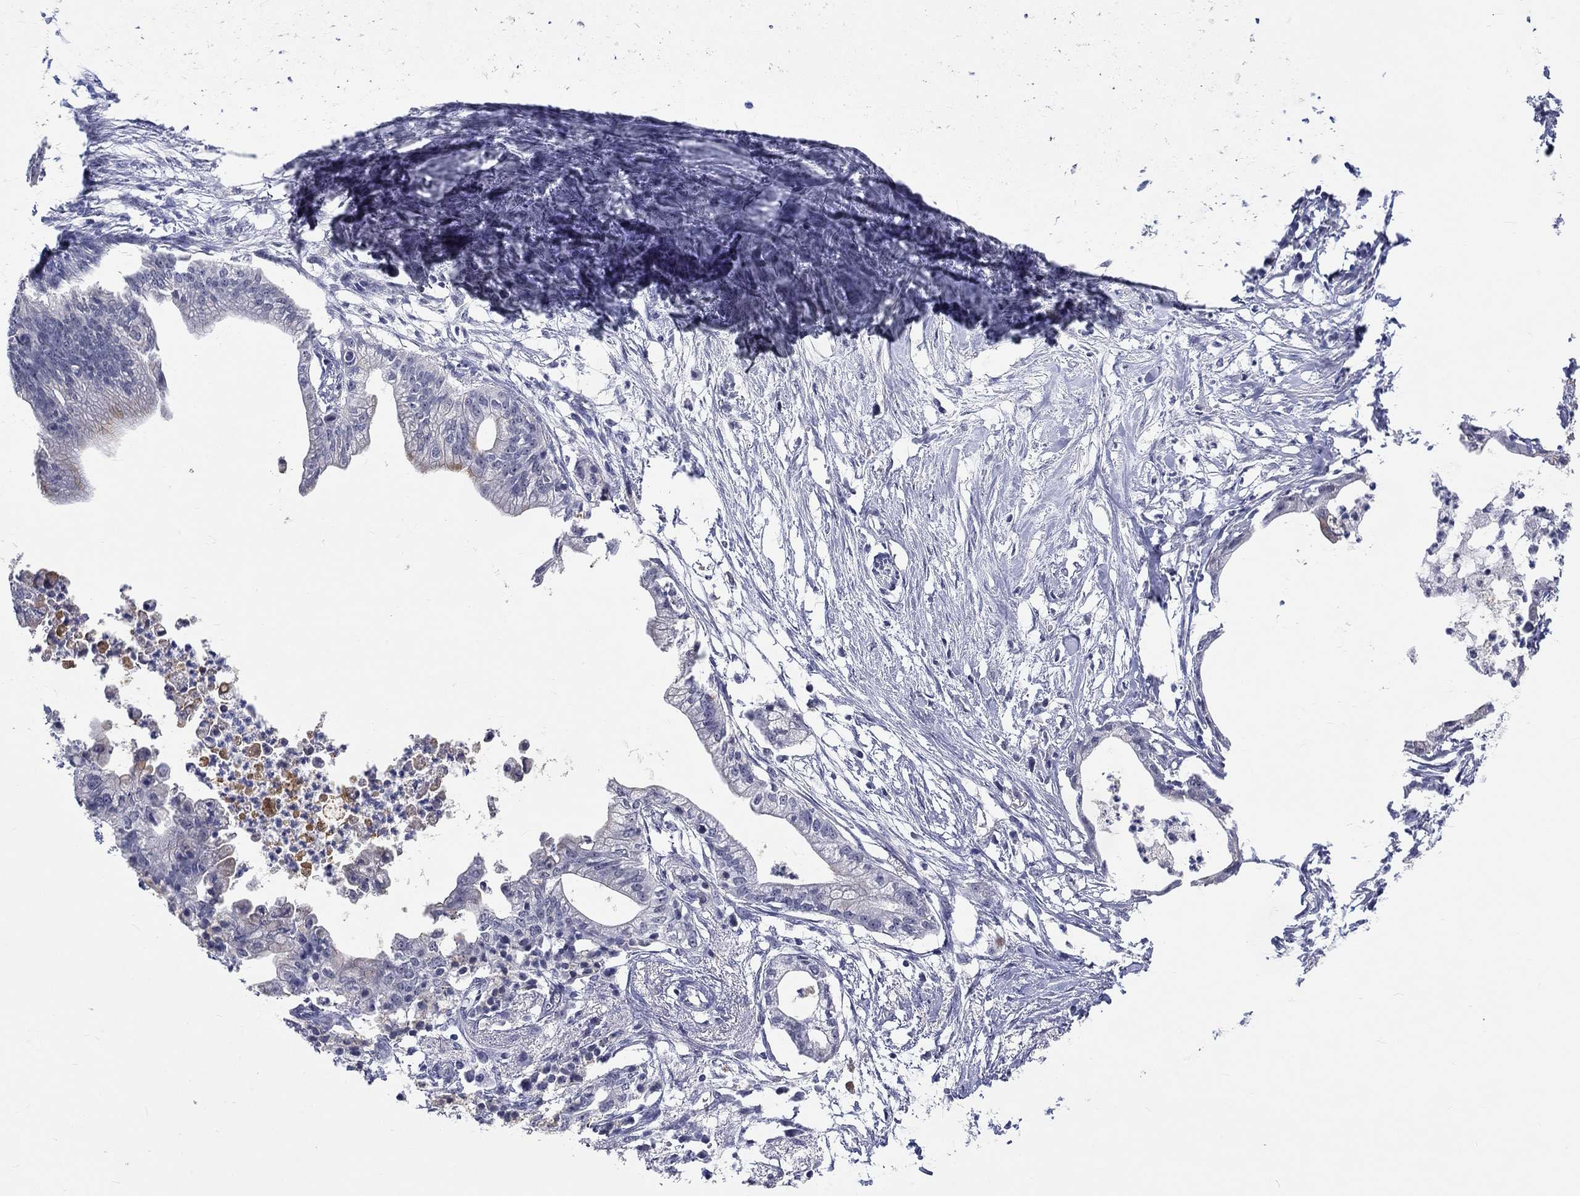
{"staining": {"intensity": "negative", "quantity": "none", "location": "none"}, "tissue": "pancreatic cancer", "cell_type": "Tumor cells", "image_type": "cancer", "snomed": [{"axis": "morphology", "description": "Normal tissue, NOS"}, {"axis": "morphology", "description": "Adenocarcinoma, NOS"}, {"axis": "topography", "description": "Pancreas"}], "caption": "Immunohistochemistry (IHC) image of neoplastic tissue: human pancreatic adenocarcinoma stained with DAB (3,3'-diaminobenzidine) demonstrates no significant protein expression in tumor cells. Nuclei are stained in blue.", "gene": "GRIN1", "patient": {"sex": "female", "age": 58}}